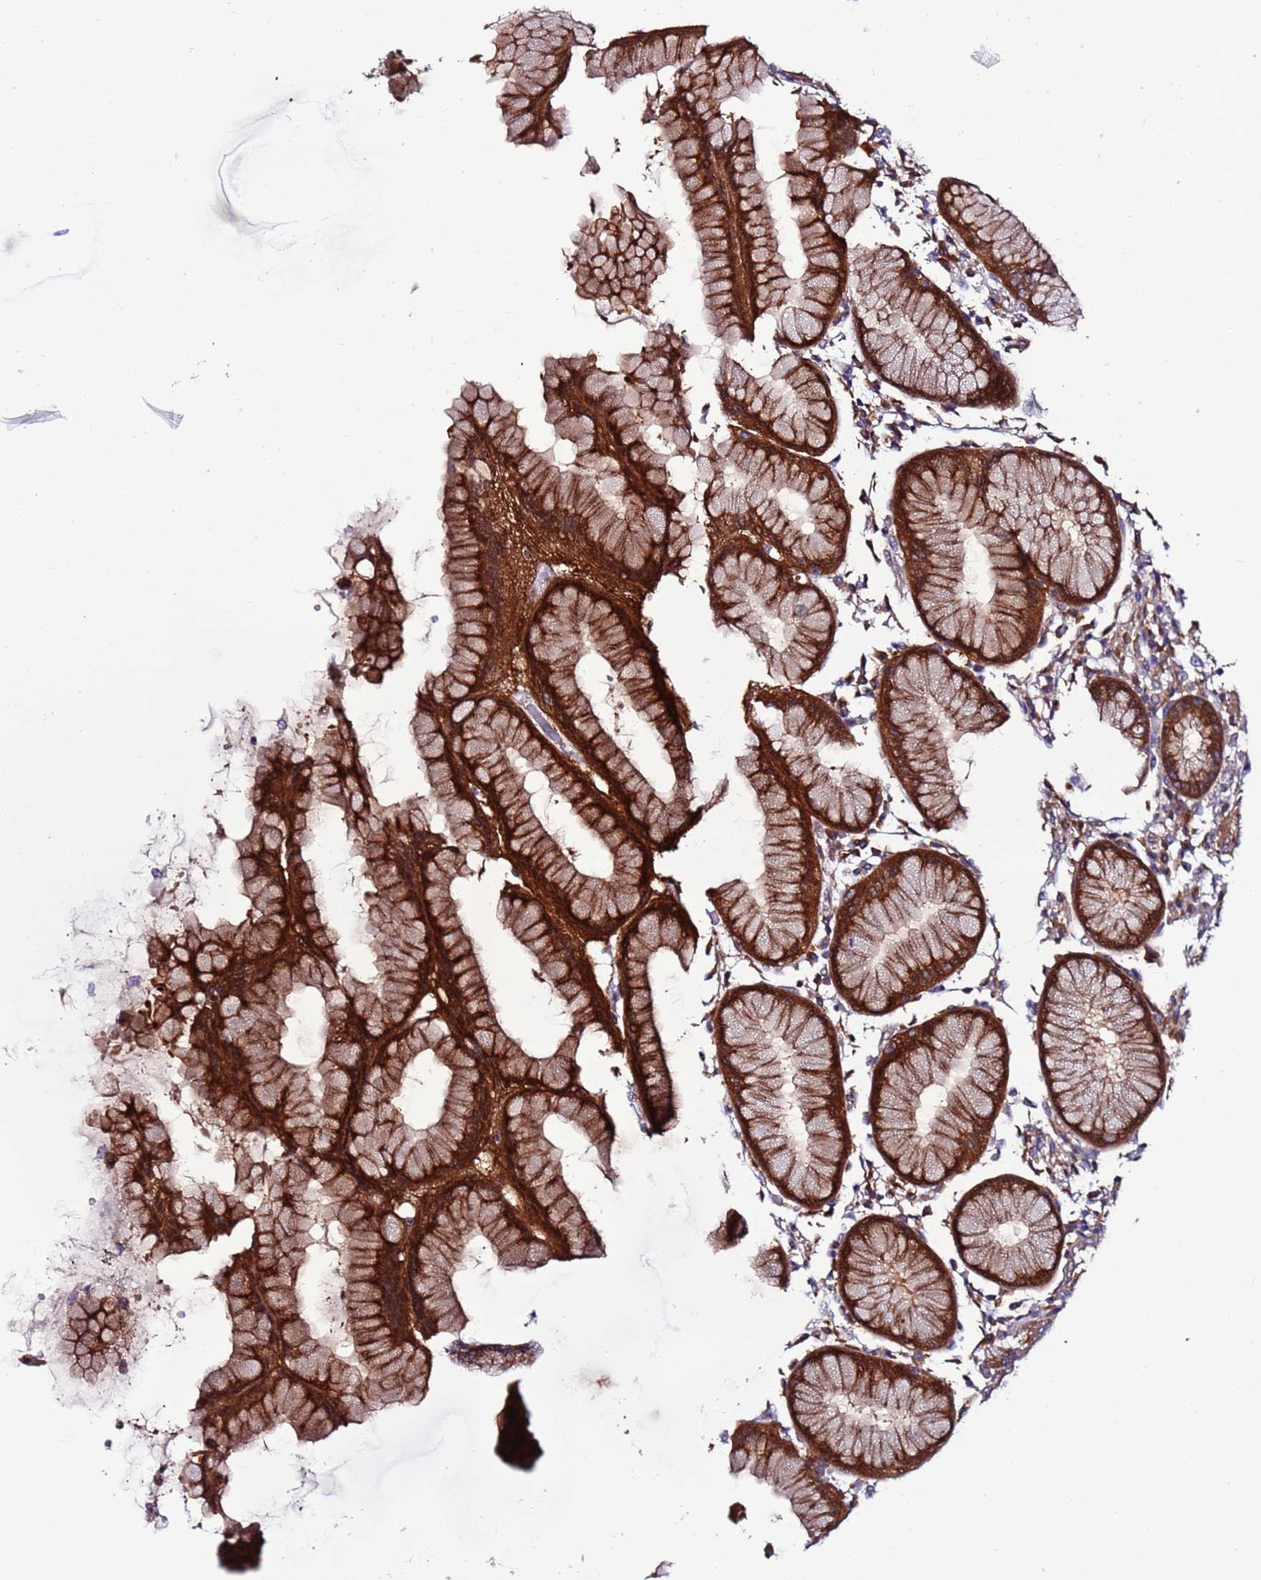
{"staining": {"intensity": "strong", "quantity": "25%-75%", "location": "cytoplasmic/membranous"}, "tissue": "stomach", "cell_type": "Glandular cells", "image_type": "normal", "snomed": [{"axis": "morphology", "description": "Normal tissue, NOS"}, {"axis": "topography", "description": "Stomach"}, {"axis": "topography", "description": "Stomach, lower"}], "caption": "About 25%-75% of glandular cells in benign stomach exhibit strong cytoplasmic/membranous protein expression as visualized by brown immunohistochemical staining.", "gene": "GAREM1", "patient": {"sex": "female", "age": 56}}